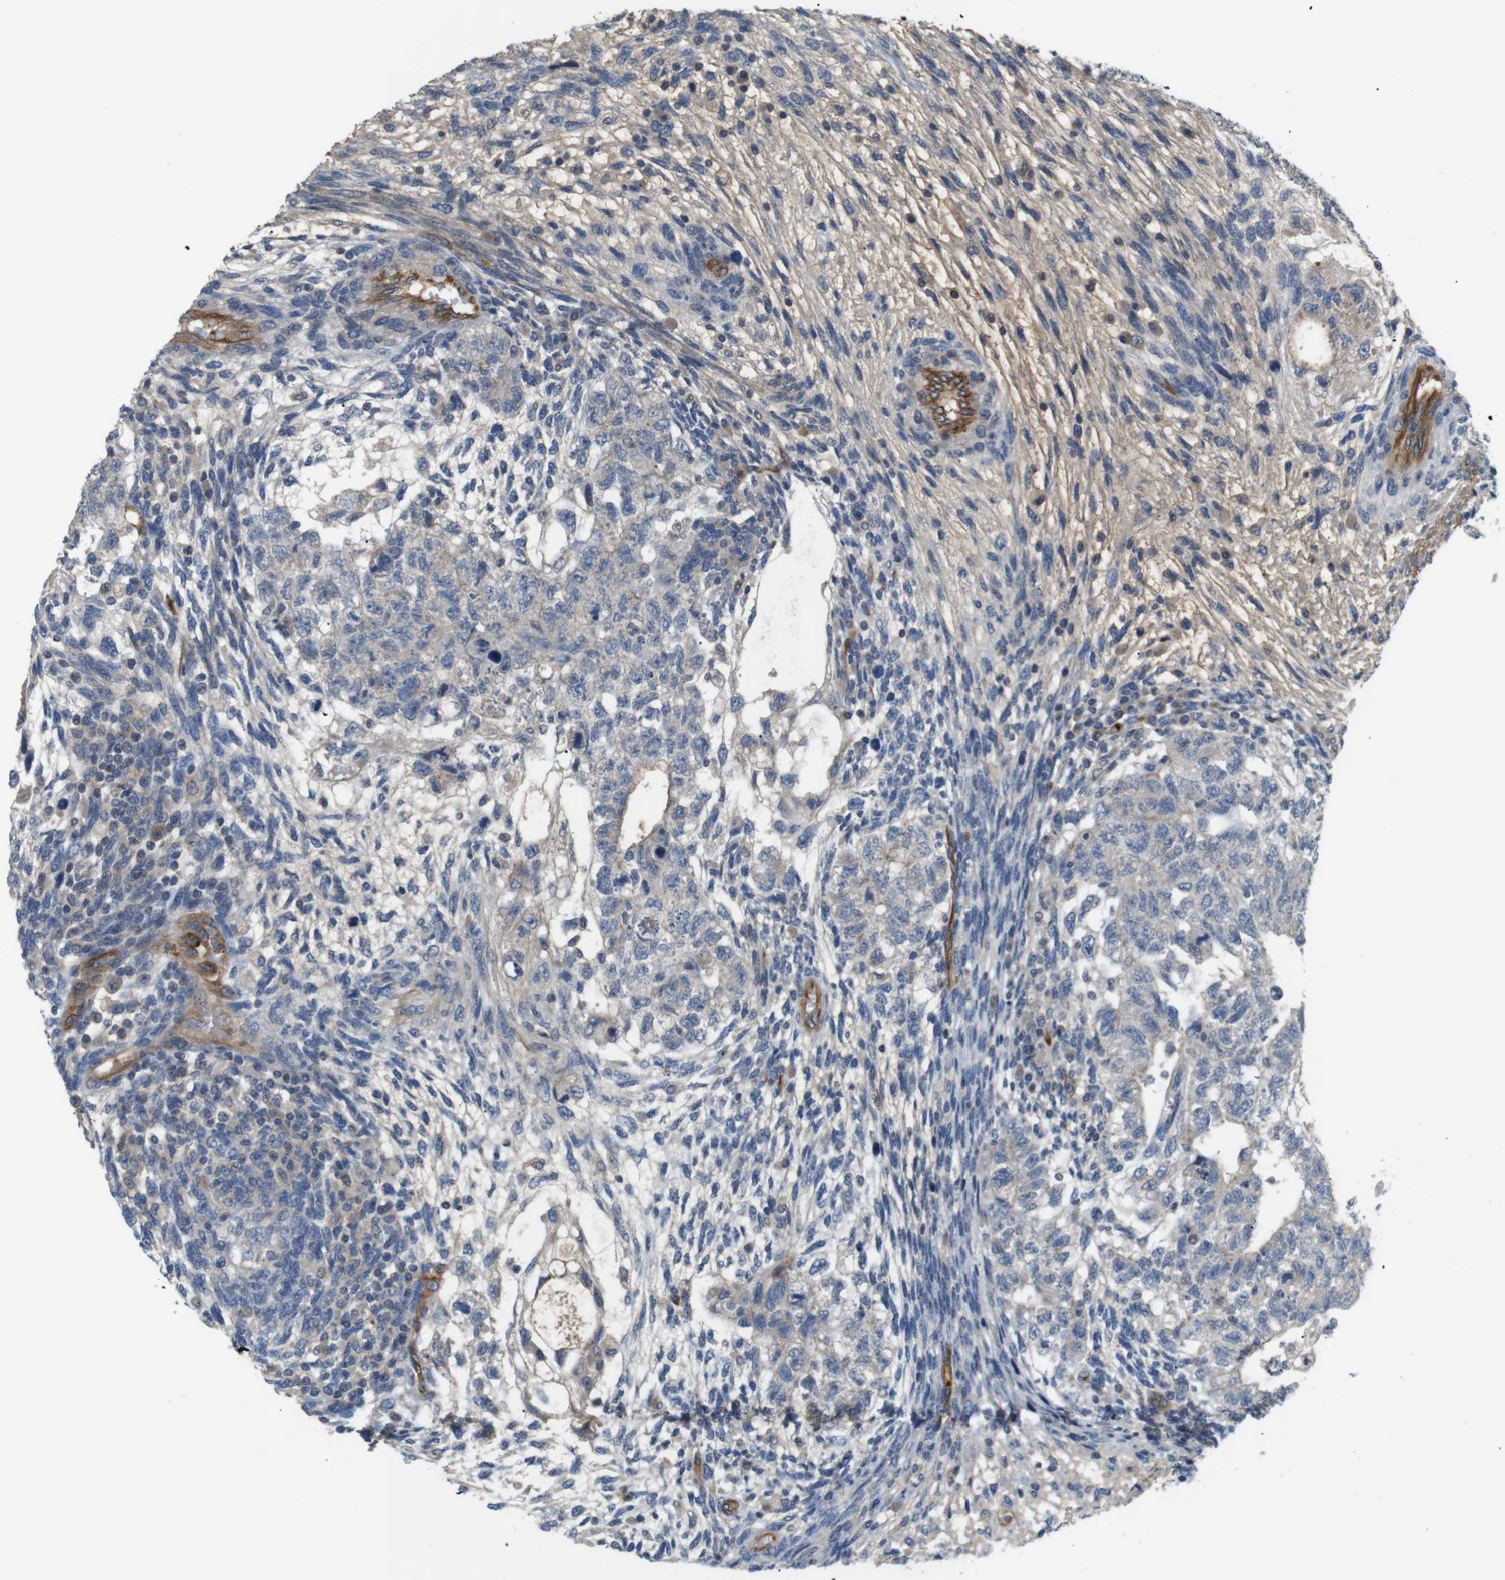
{"staining": {"intensity": "weak", "quantity": ">75%", "location": "cytoplasmic/membranous"}, "tissue": "testis cancer", "cell_type": "Tumor cells", "image_type": "cancer", "snomed": [{"axis": "morphology", "description": "Normal tissue, NOS"}, {"axis": "morphology", "description": "Carcinoma, Embryonal, NOS"}, {"axis": "topography", "description": "Testis"}], "caption": "Immunohistochemical staining of embryonal carcinoma (testis) exhibits weak cytoplasmic/membranous protein expression in approximately >75% of tumor cells. (IHC, brightfield microscopy, high magnification).", "gene": "BVES", "patient": {"sex": "male", "age": 36}}